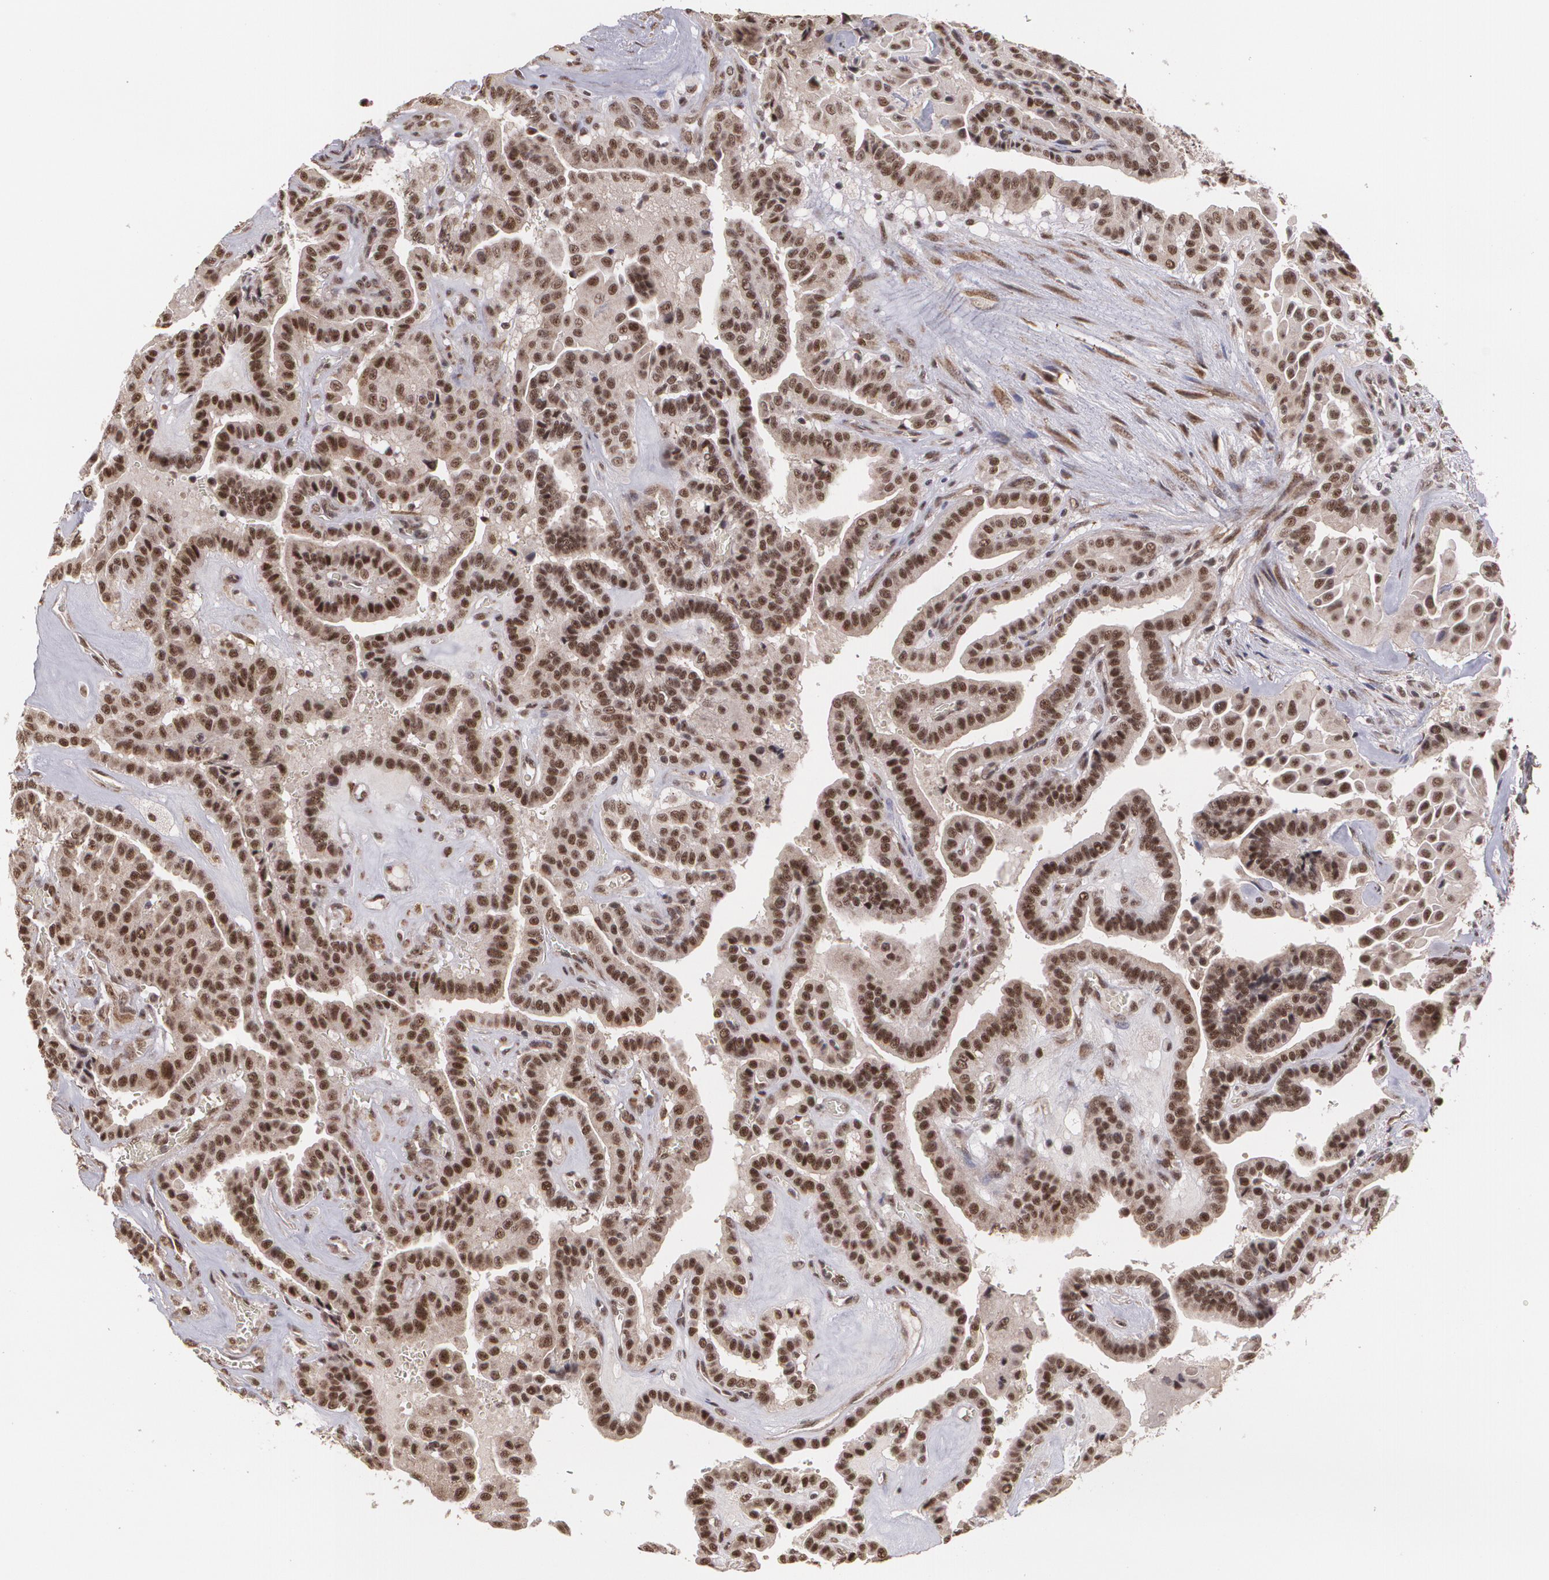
{"staining": {"intensity": "strong", "quantity": ">75%", "location": "nuclear"}, "tissue": "thyroid cancer", "cell_type": "Tumor cells", "image_type": "cancer", "snomed": [{"axis": "morphology", "description": "Papillary adenocarcinoma, NOS"}, {"axis": "topography", "description": "Thyroid gland"}], "caption": "This micrograph exhibits immunohistochemistry (IHC) staining of thyroid cancer (papillary adenocarcinoma), with high strong nuclear positivity in about >75% of tumor cells.", "gene": "C6orf15", "patient": {"sex": "male", "age": 87}}